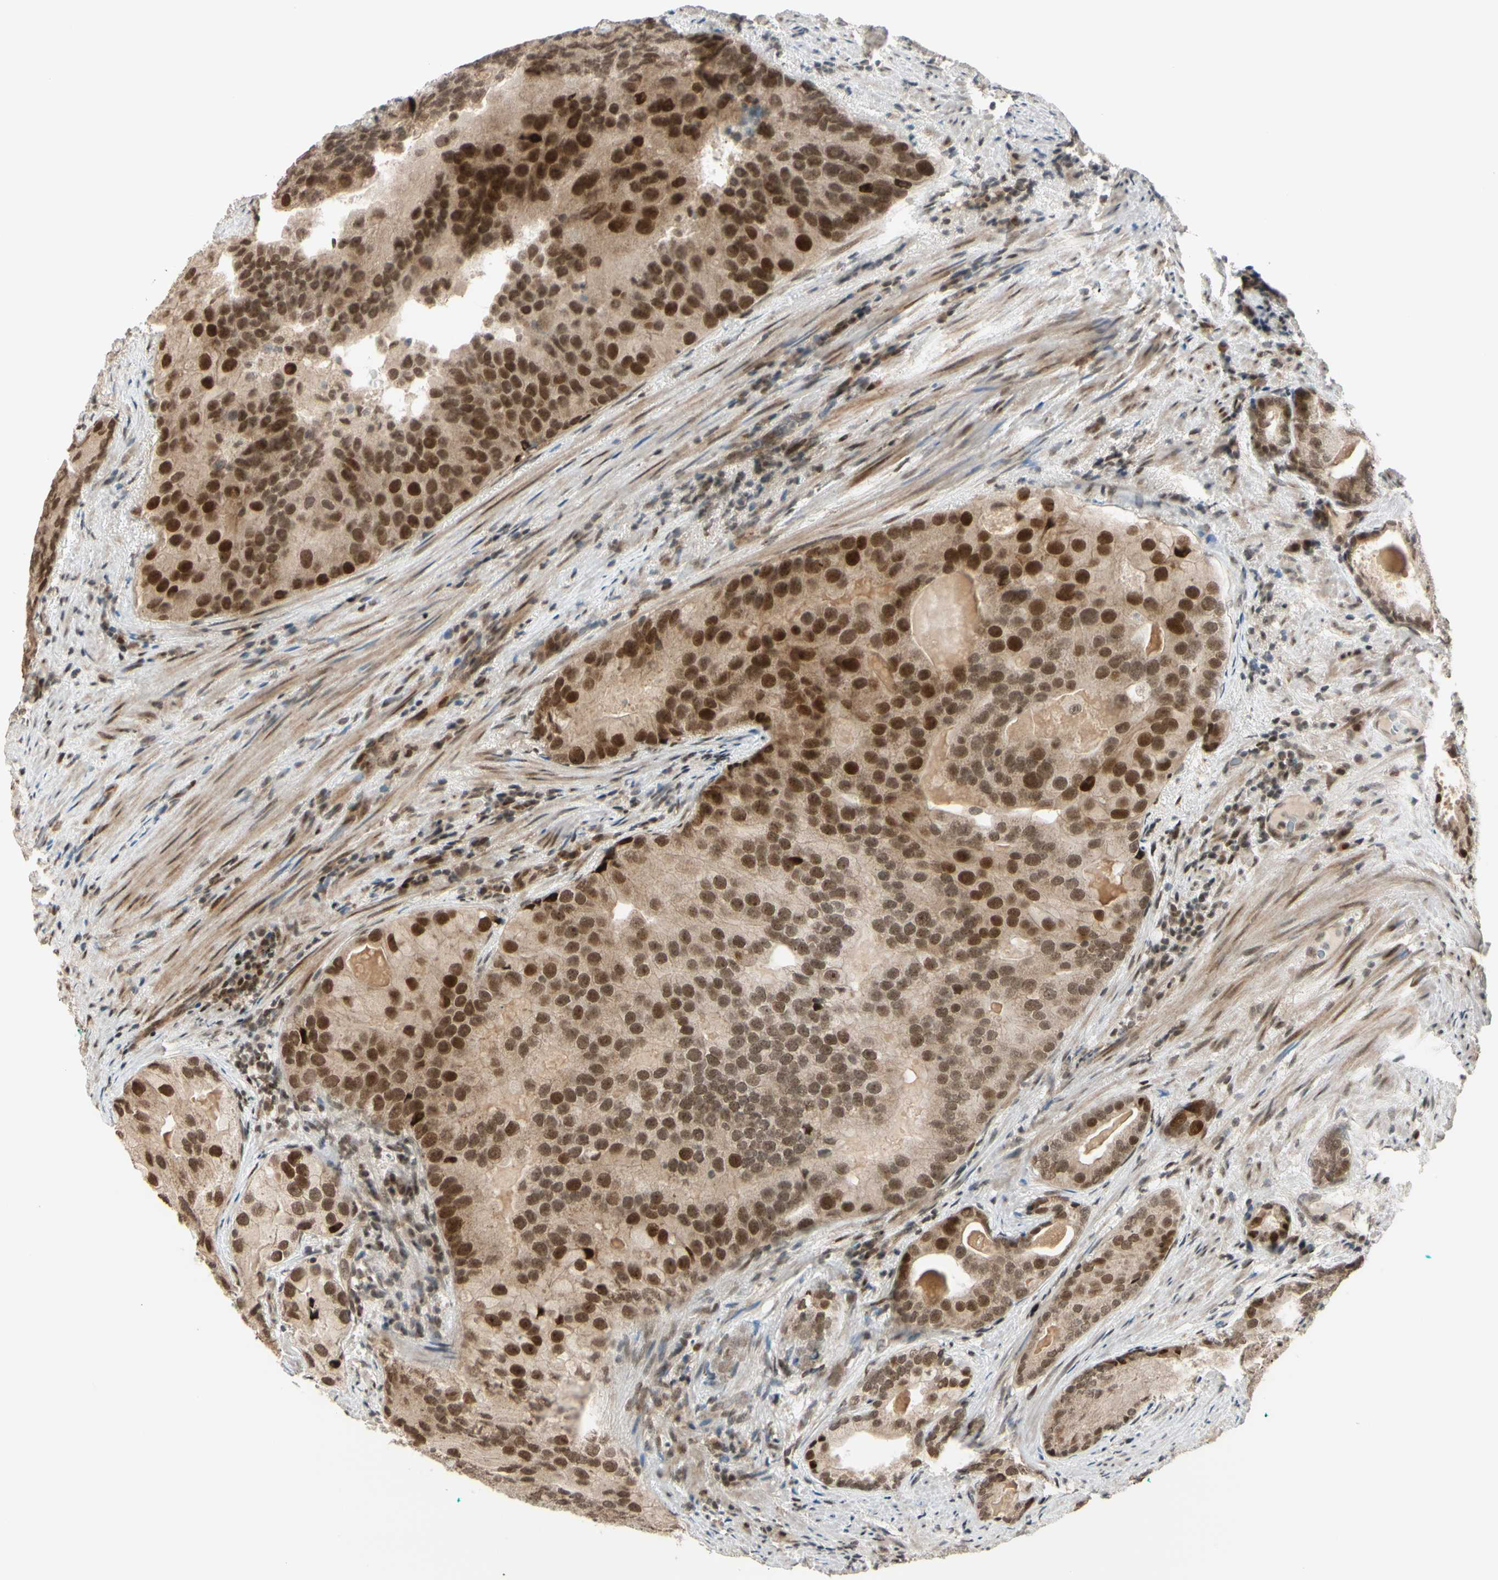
{"staining": {"intensity": "strong", "quantity": "25%-75%", "location": "cytoplasmic/membranous,nuclear"}, "tissue": "prostate cancer", "cell_type": "Tumor cells", "image_type": "cancer", "snomed": [{"axis": "morphology", "description": "Adenocarcinoma, High grade"}, {"axis": "topography", "description": "Prostate"}], "caption": "High-power microscopy captured an immunohistochemistry micrograph of prostate cancer, revealing strong cytoplasmic/membranous and nuclear staining in approximately 25%-75% of tumor cells.", "gene": "BRMS1", "patient": {"sex": "male", "age": 66}}